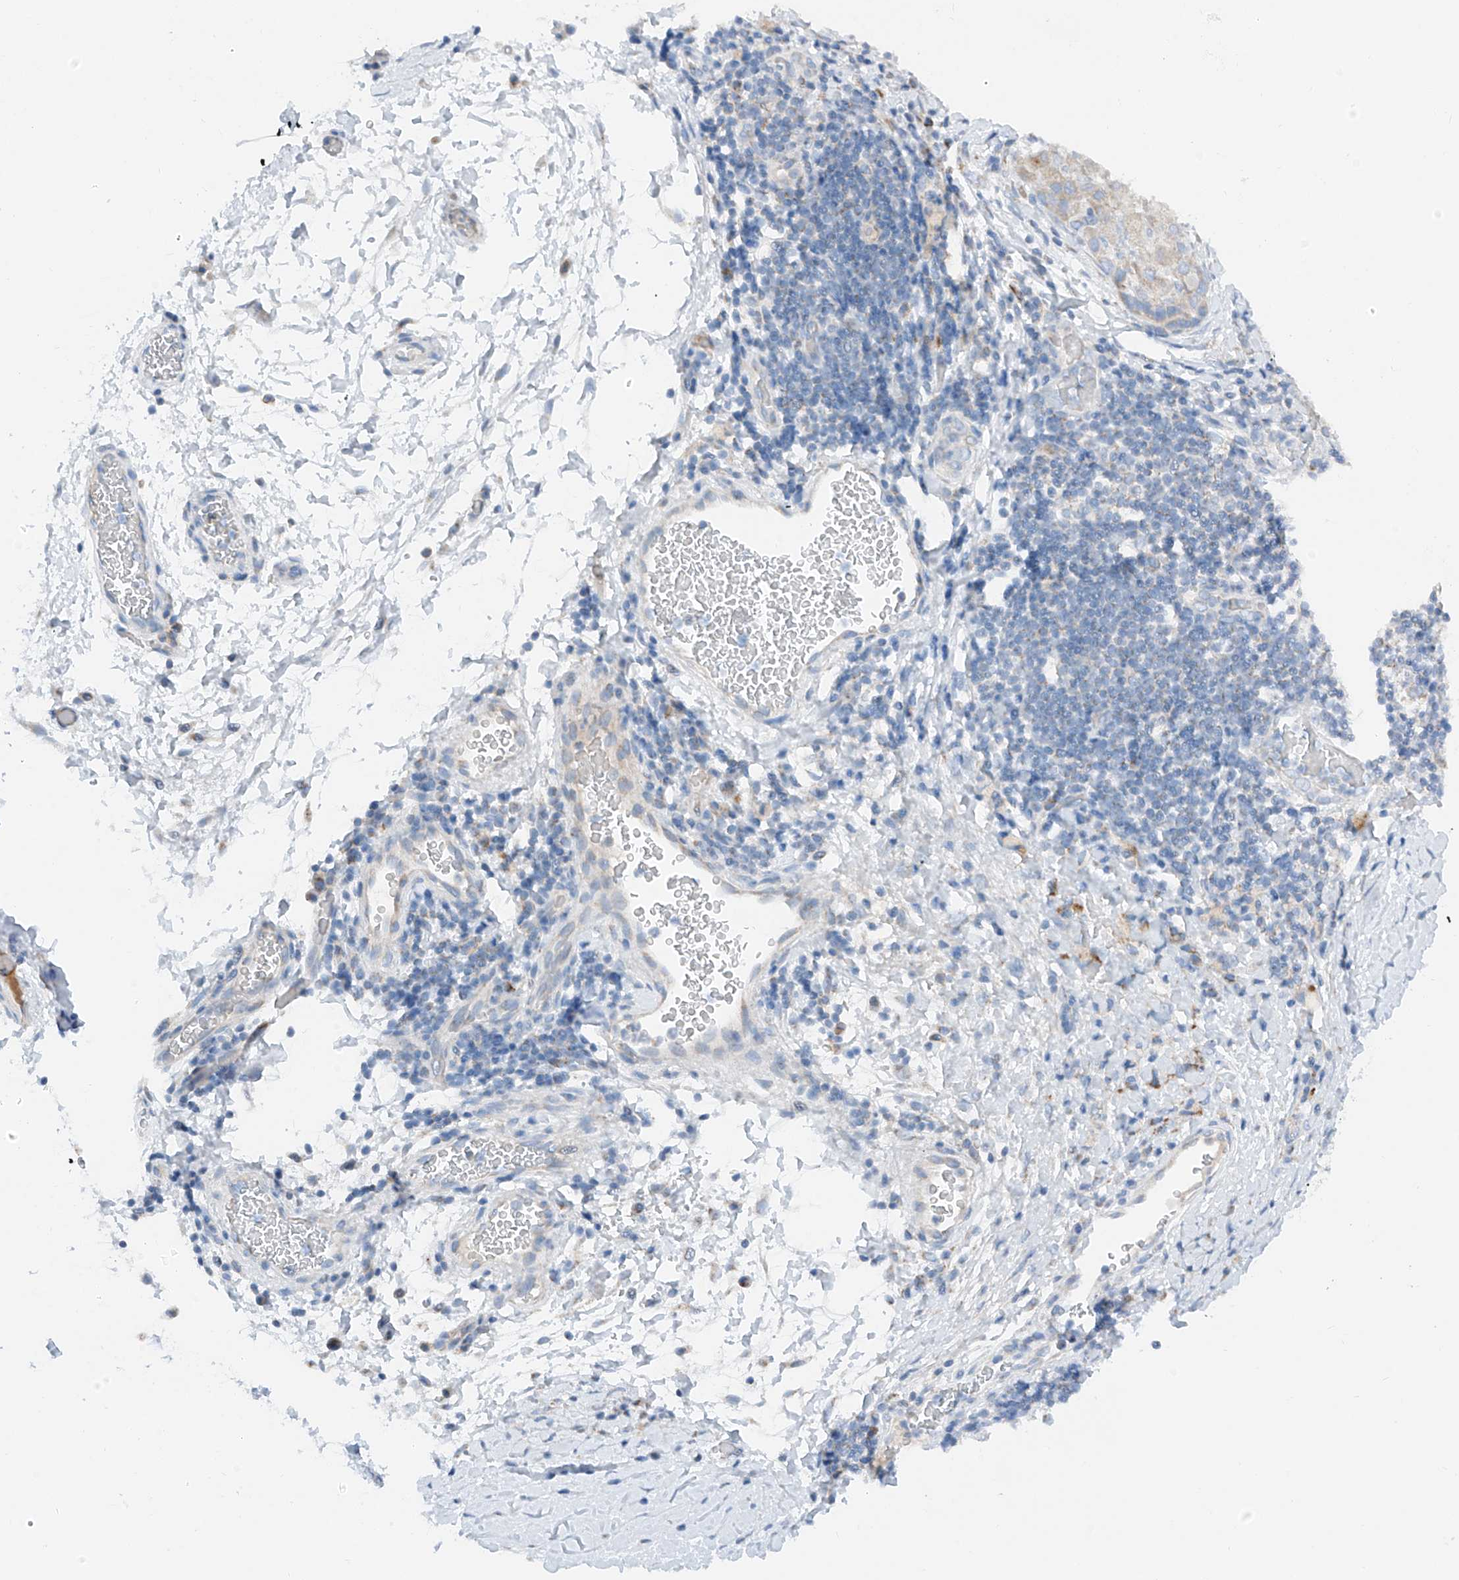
{"staining": {"intensity": "weak", "quantity": "<25%", "location": "cytoplasmic/membranous"}, "tissue": "liver cancer", "cell_type": "Tumor cells", "image_type": "cancer", "snomed": [{"axis": "morphology", "description": "Carcinoma, Hepatocellular, NOS"}, {"axis": "topography", "description": "Liver"}], "caption": "Tumor cells show no significant expression in liver hepatocellular carcinoma.", "gene": "MRAP", "patient": {"sex": "male", "age": 80}}